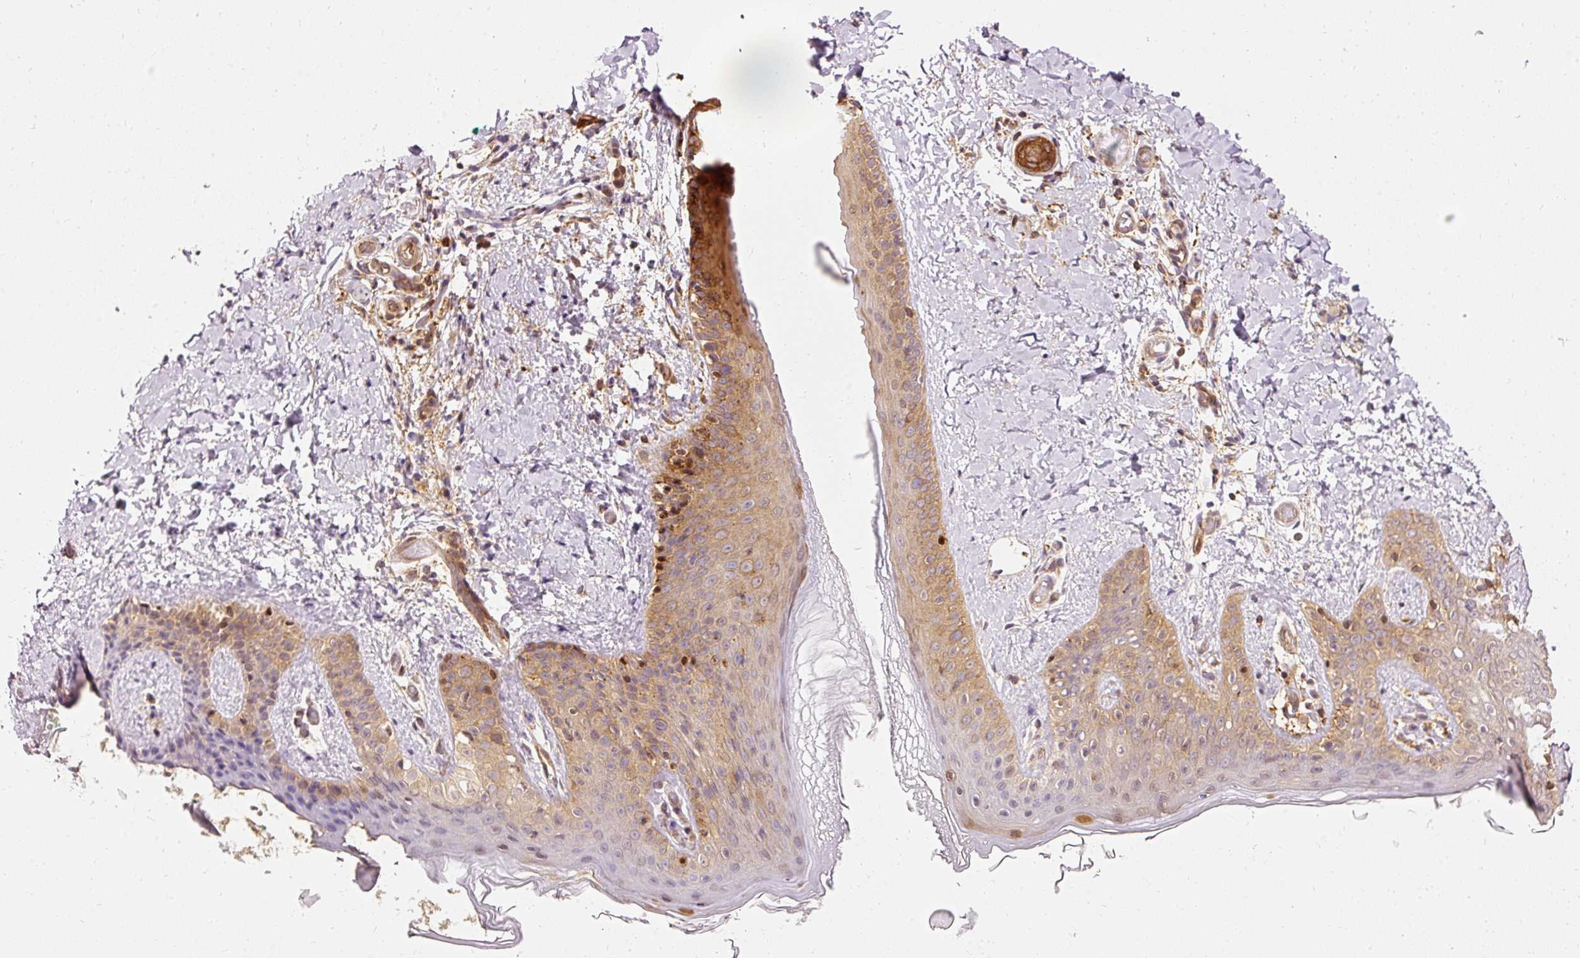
{"staining": {"intensity": "moderate", "quantity": ">75%", "location": "cytoplasmic/membranous"}, "tissue": "skin", "cell_type": "Fibroblasts", "image_type": "normal", "snomed": [{"axis": "morphology", "description": "Normal tissue, NOS"}, {"axis": "topography", "description": "Skin"}], "caption": "High-magnification brightfield microscopy of normal skin stained with DAB (3,3'-diaminobenzidine) (brown) and counterstained with hematoxylin (blue). fibroblasts exhibit moderate cytoplasmic/membranous expression is appreciated in approximately>75% of cells. Nuclei are stained in blue.", "gene": "ARMH3", "patient": {"sex": "male", "age": 16}}